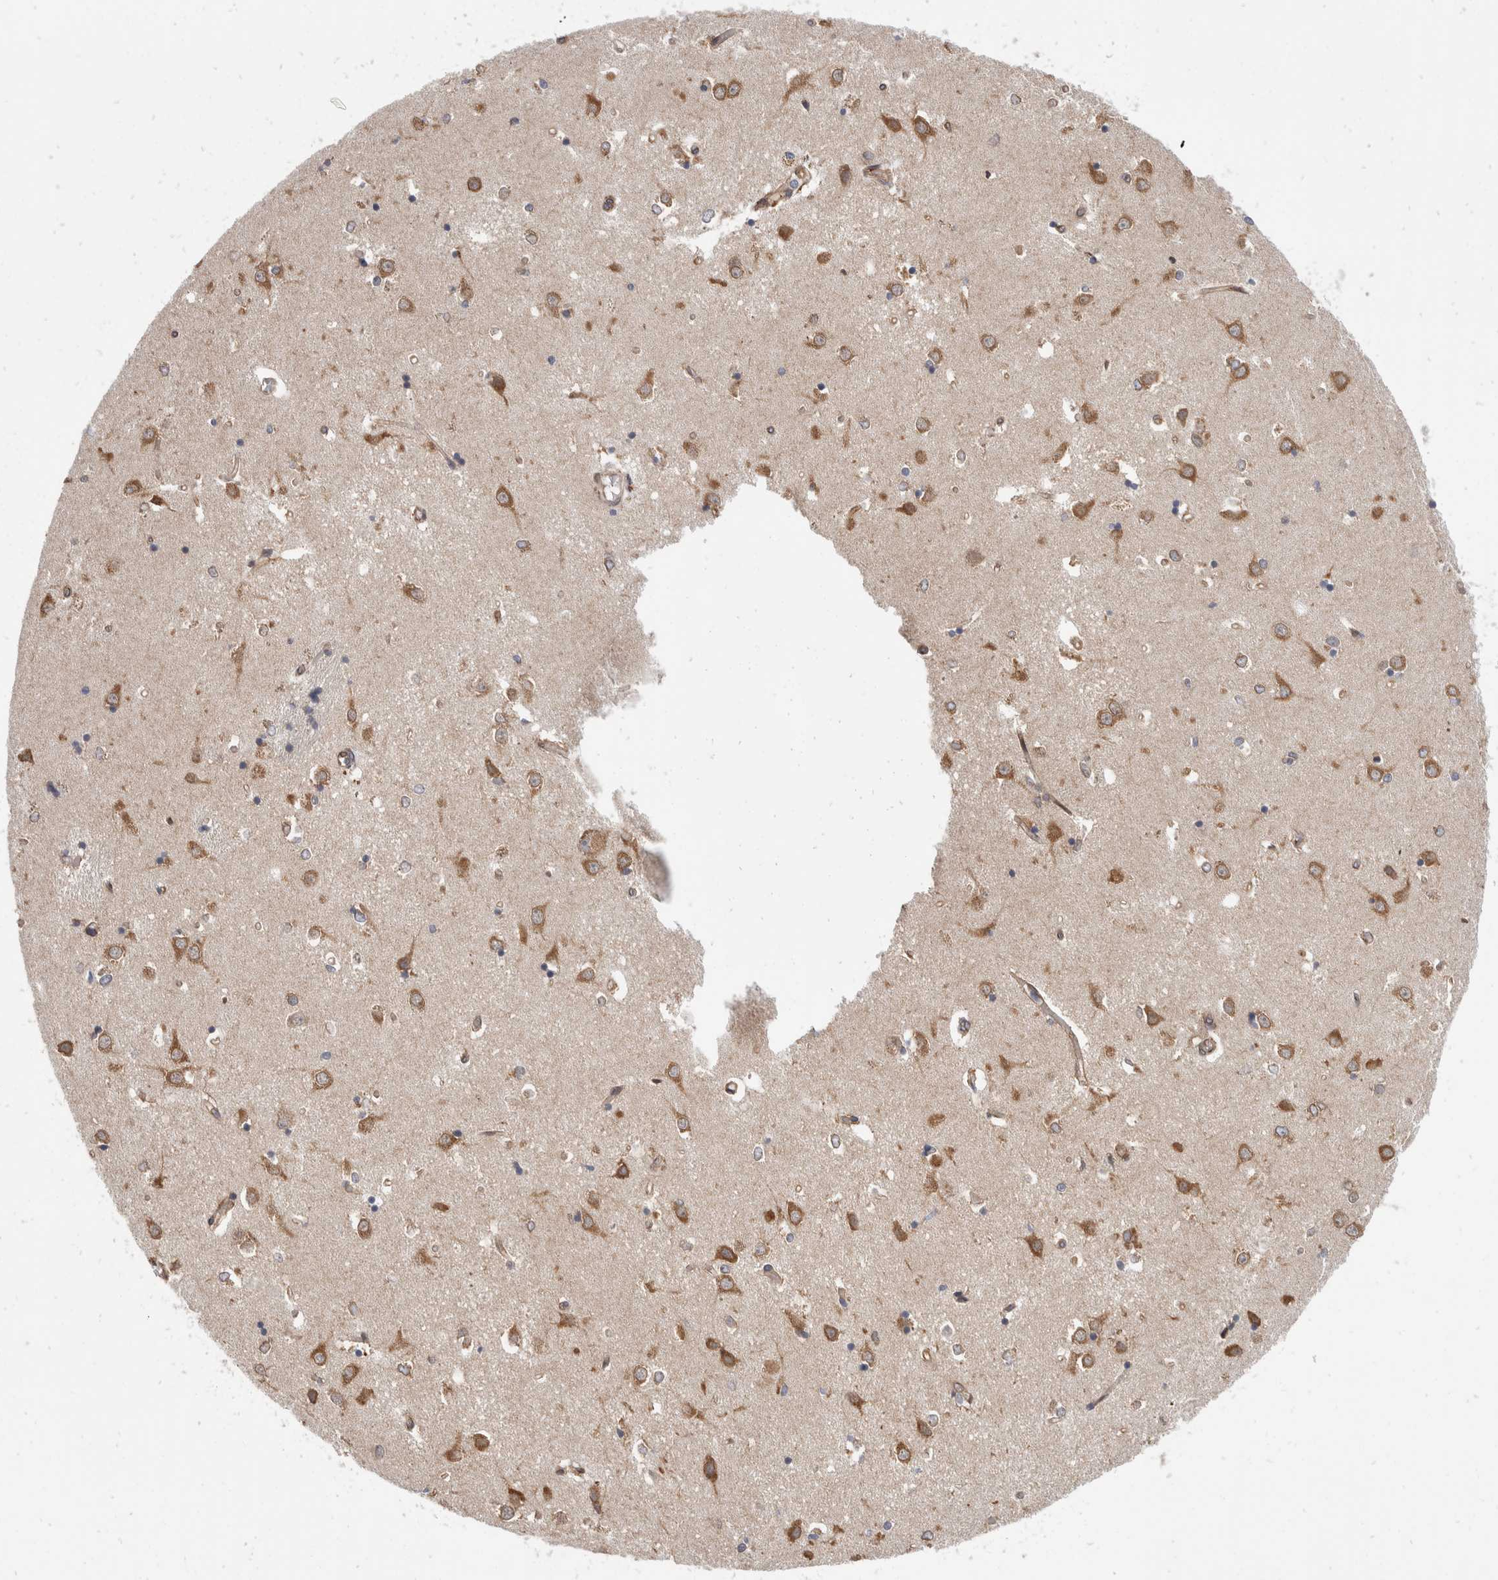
{"staining": {"intensity": "moderate", "quantity": "<25%", "location": "cytoplasmic/membranous"}, "tissue": "caudate", "cell_type": "Glial cells", "image_type": "normal", "snomed": [{"axis": "morphology", "description": "Normal tissue, NOS"}, {"axis": "topography", "description": "Lateral ventricle wall"}], "caption": "Caudate stained with a brown dye shows moderate cytoplasmic/membranous positive expression in approximately <25% of glial cells.", "gene": "TMEM245", "patient": {"sex": "male", "age": 45}}